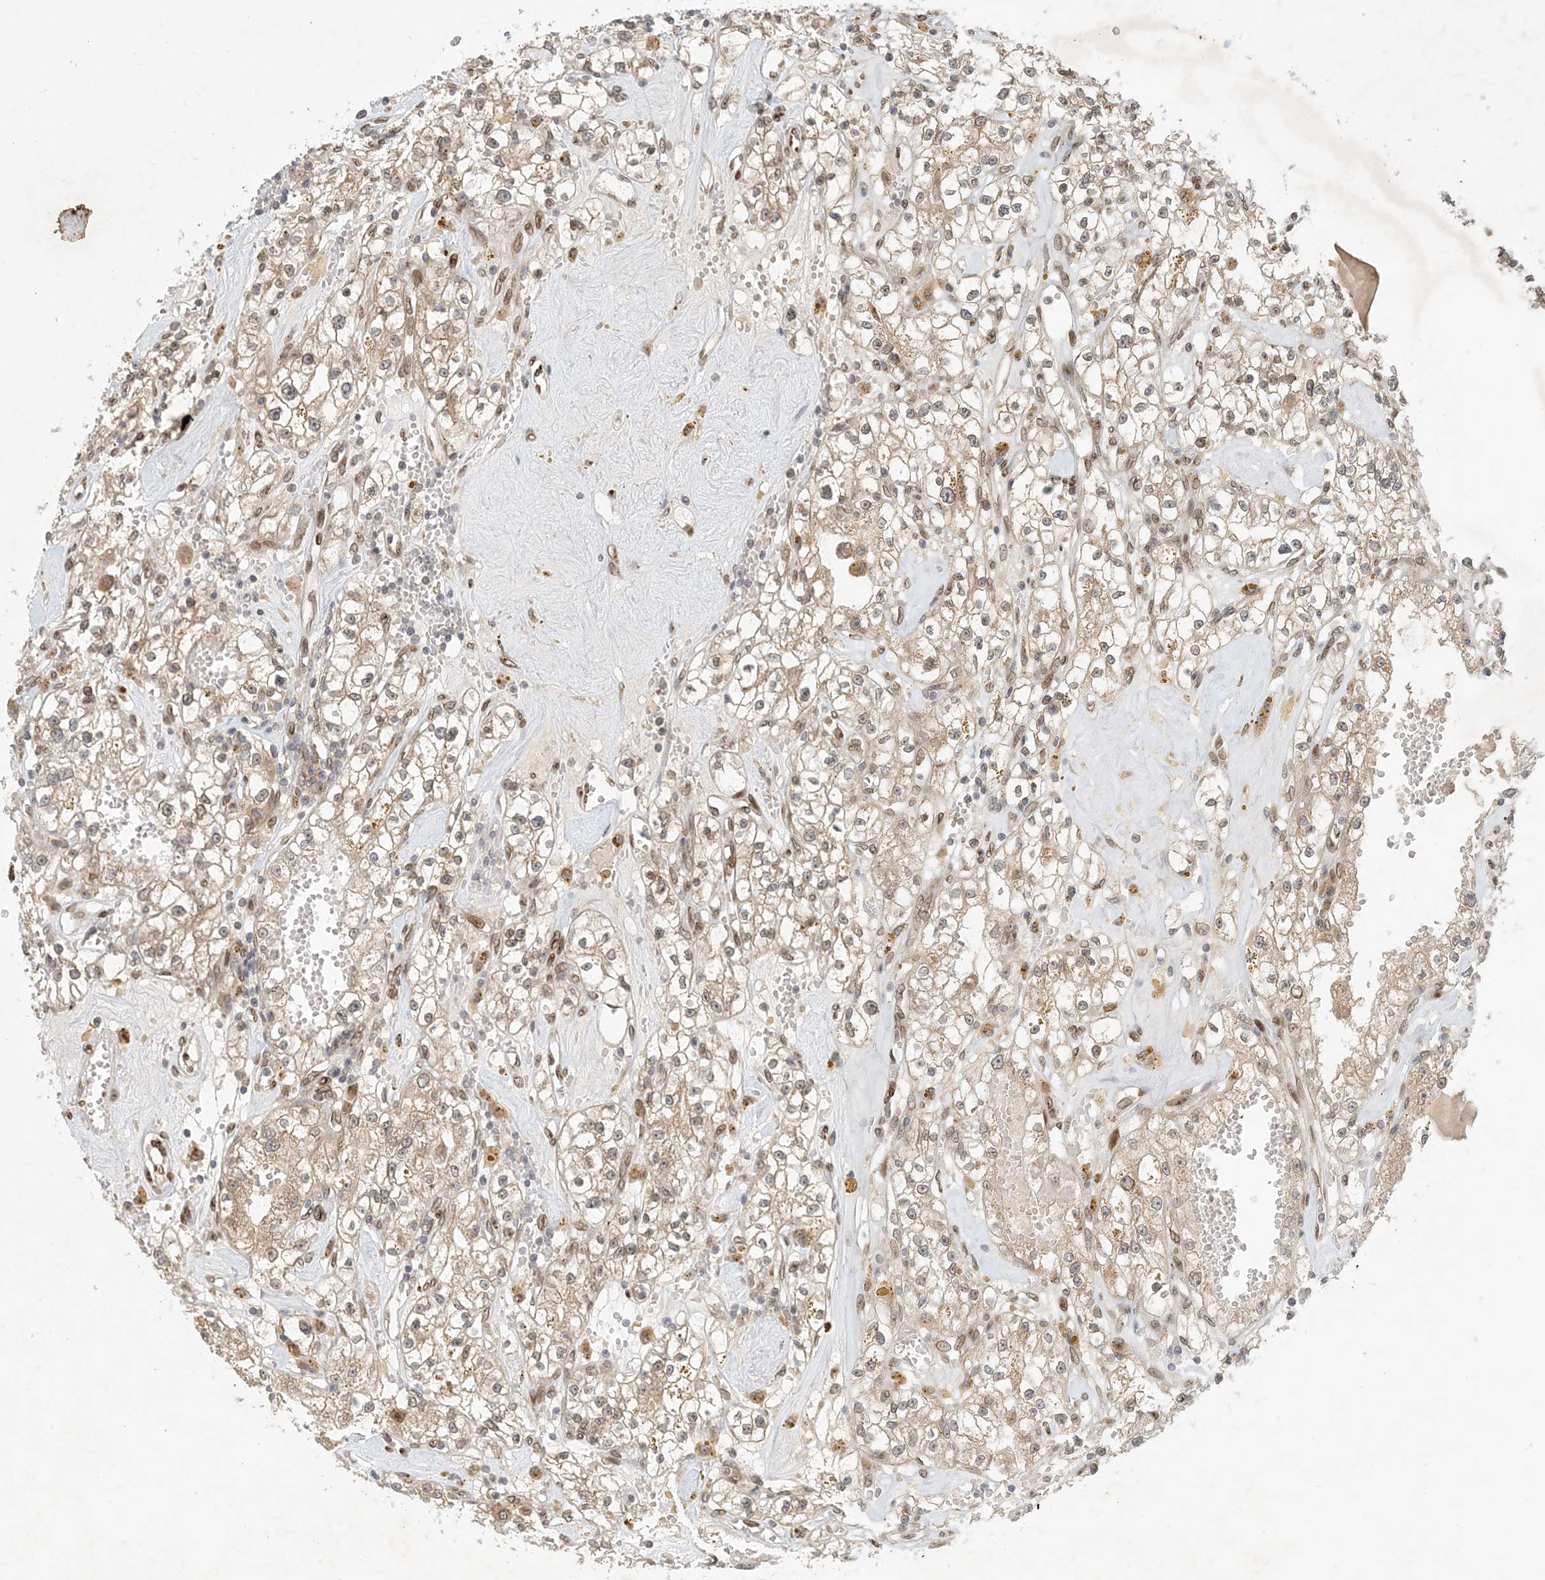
{"staining": {"intensity": "weak", "quantity": "25%-75%", "location": "cytoplasmic/membranous"}, "tissue": "renal cancer", "cell_type": "Tumor cells", "image_type": "cancer", "snomed": [{"axis": "morphology", "description": "Adenocarcinoma, NOS"}, {"axis": "topography", "description": "Kidney"}], "caption": "IHC micrograph of neoplastic tissue: human renal cancer stained using IHC displays low levels of weak protein expression localized specifically in the cytoplasmic/membranous of tumor cells, appearing as a cytoplasmic/membranous brown color.", "gene": "SLC35A2", "patient": {"sex": "male", "age": 56}}